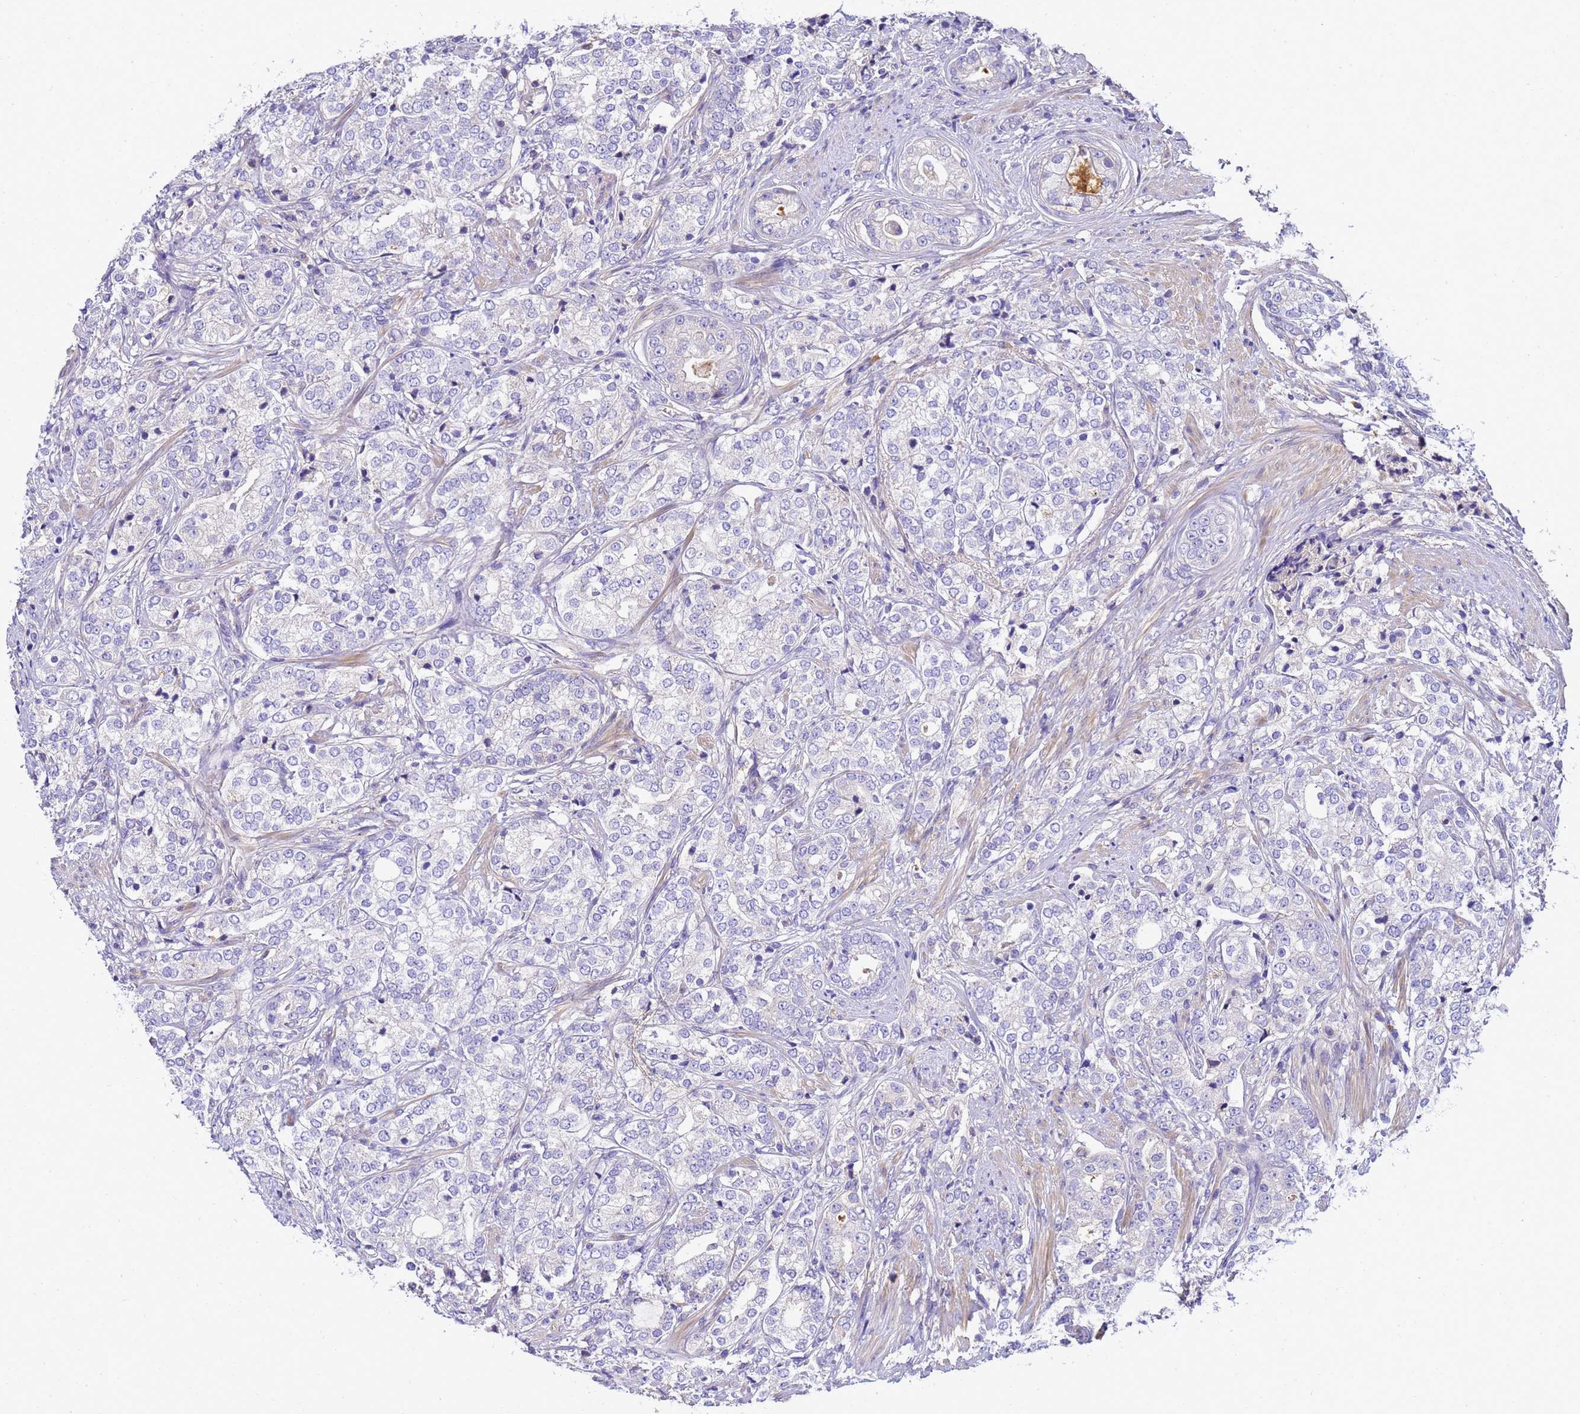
{"staining": {"intensity": "negative", "quantity": "none", "location": "none"}, "tissue": "prostate cancer", "cell_type": "Tumor cells", "image_type": "cancer", "snomed": [{"axis": "morphology", "description": "Adenocarcinoma, High grade"}, {"axis": "topography", "description": "Prostate"}], "caption": "The IHC micrograph has no significant positivity in tumor cells of prostate cancer (high-grade adenocarcinoma) tissue.", "gene": "TBCD", "patient": {"sex": "male", "age": 69}}